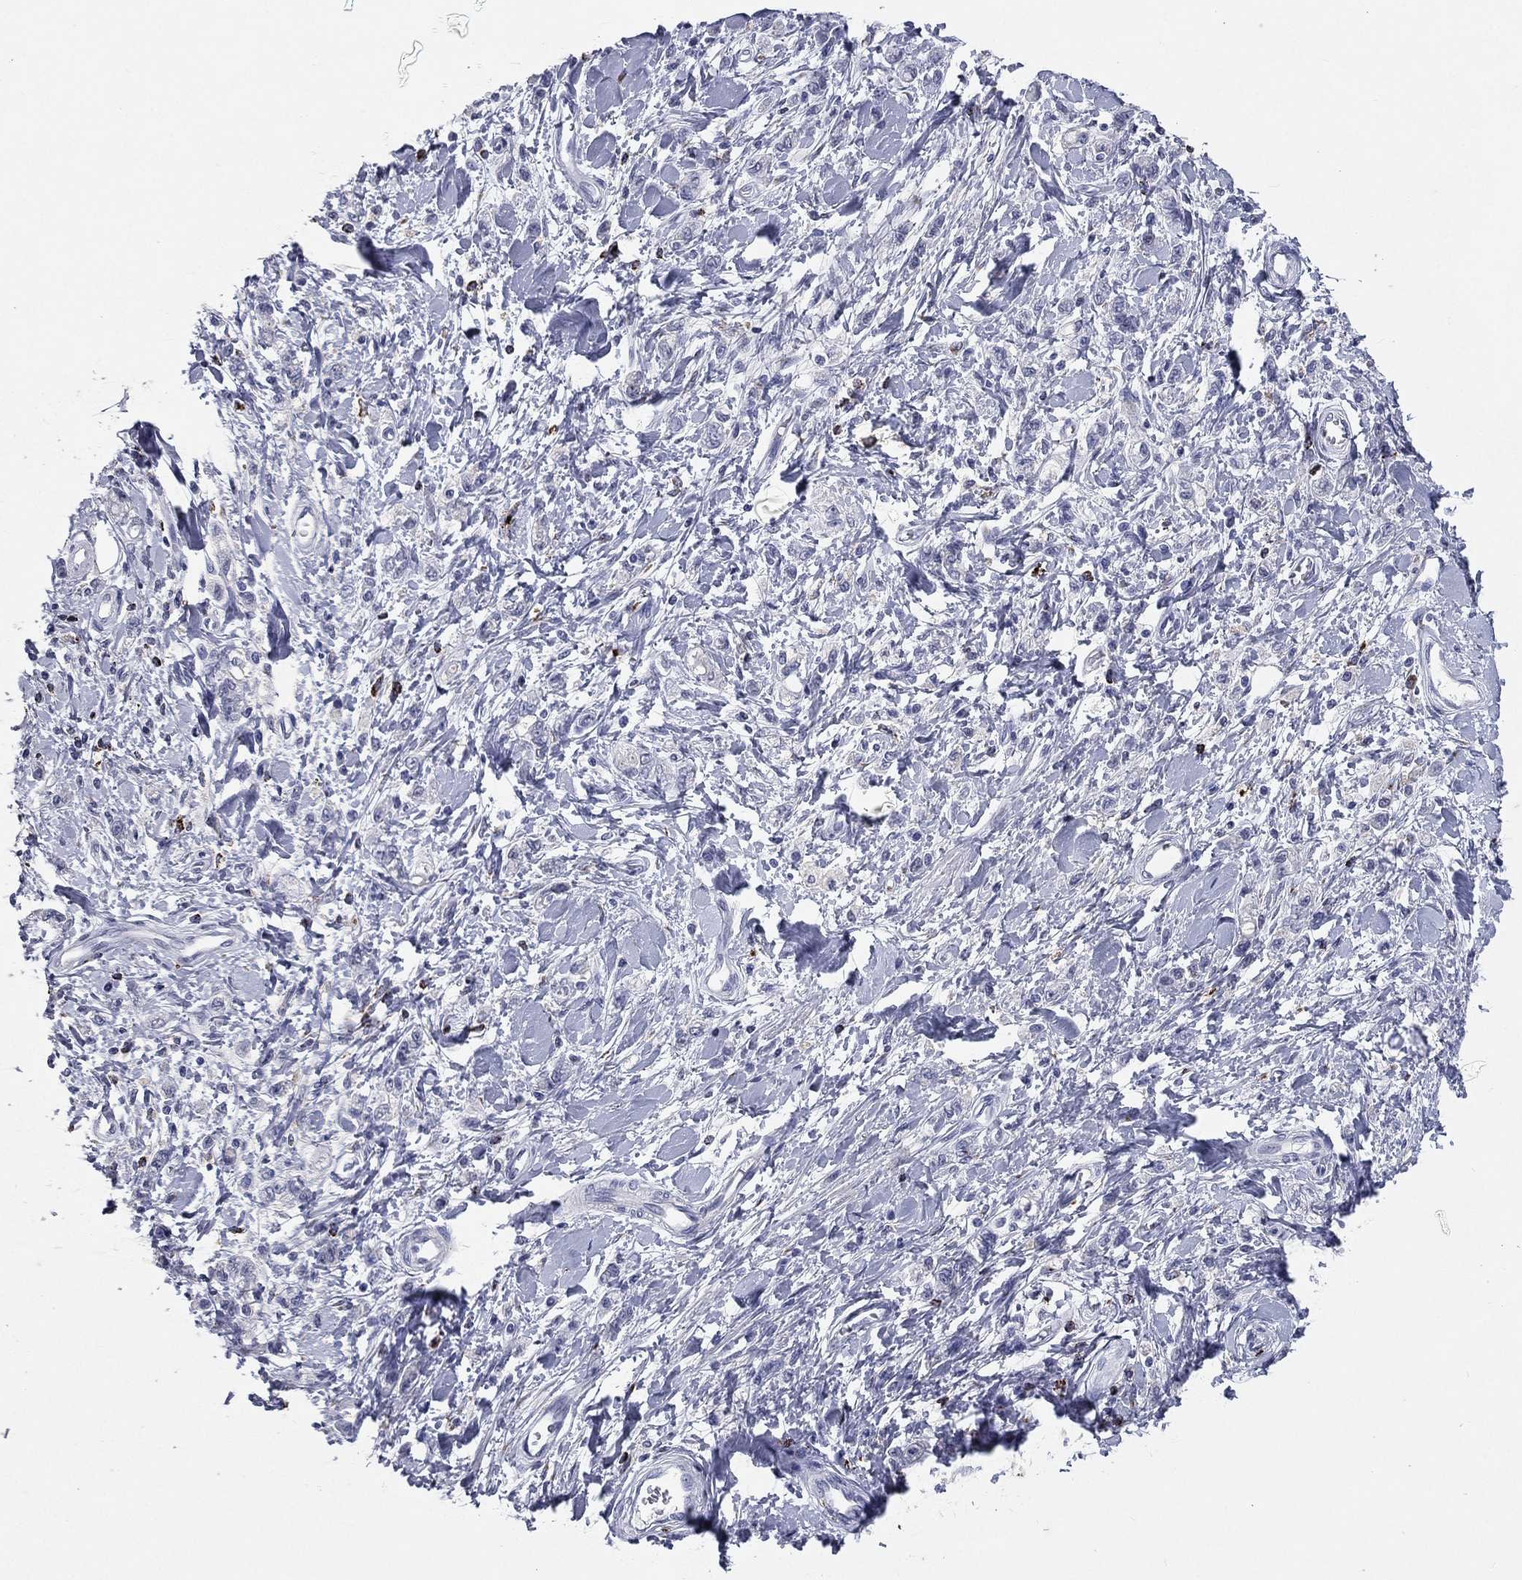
{"staining": {"intensity": "negative", "quantity": "none", "location": "none"}, "tissue": "stomach cancer", "cell_type": "Tumor cells", "image_type": "cancer", "snomed": [{"axis": "morphology", "description": "Adenocarcinoma, NOS"}, {"axis": "topography", "description": "Stomach"}], "caption": "The micrograph displays no staining of tumor cells in stomach cancer.", "gene": "HLA-DOA", "patient": {"sex": "male", "age": 77}}